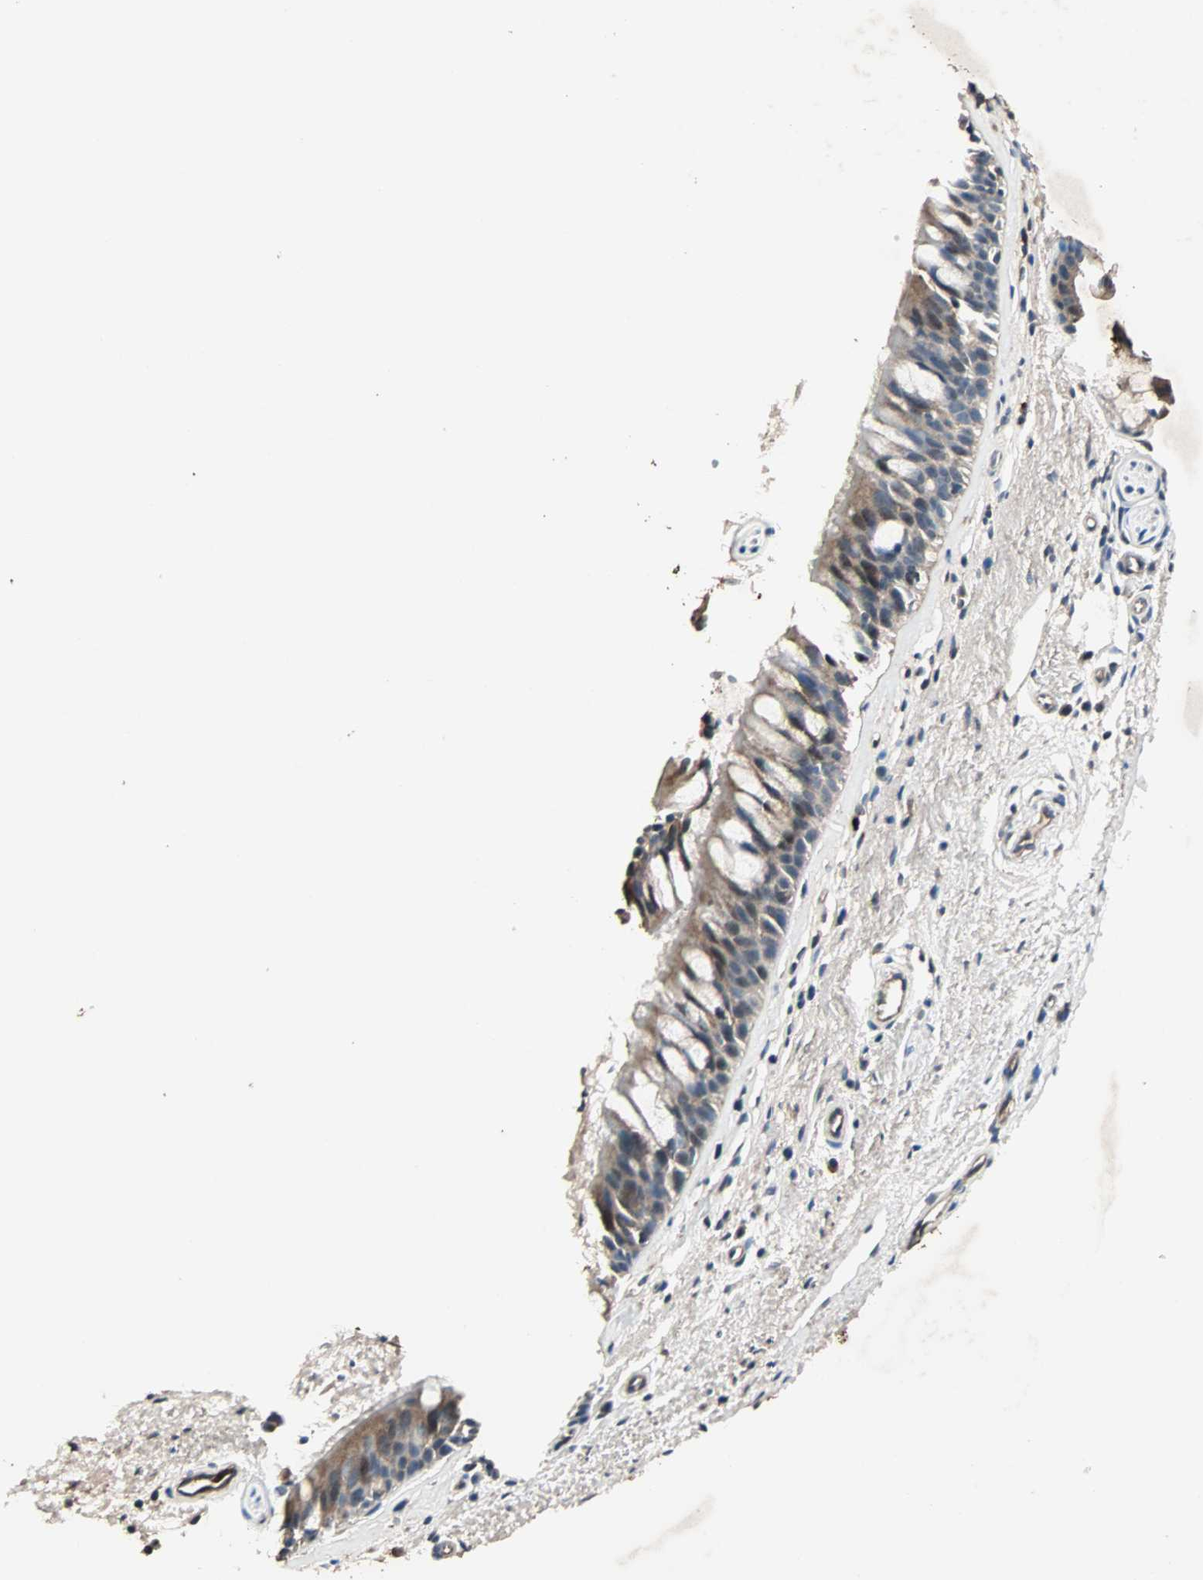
{"staining": {"intensity": "moderate", "quantity": ">75%", "location": "cytoplasmic/membranous"}, "tissue": "bronchus", "cell_type": "Respiratory epithelial cells", "image_type": "normal", "snomed": [{"axis": "morphology", "description": "Normal tissue, NOS"}, {"axis": "topography", "description": "Bronchus"}], "caption": "Respiratory epithelial cells exhibit moderate cytoplasmic/membranous staining in approximately >75% of cells in benign bronchus.", "gene": "GCK", "patient": {"sex": "female", "age": 54}}